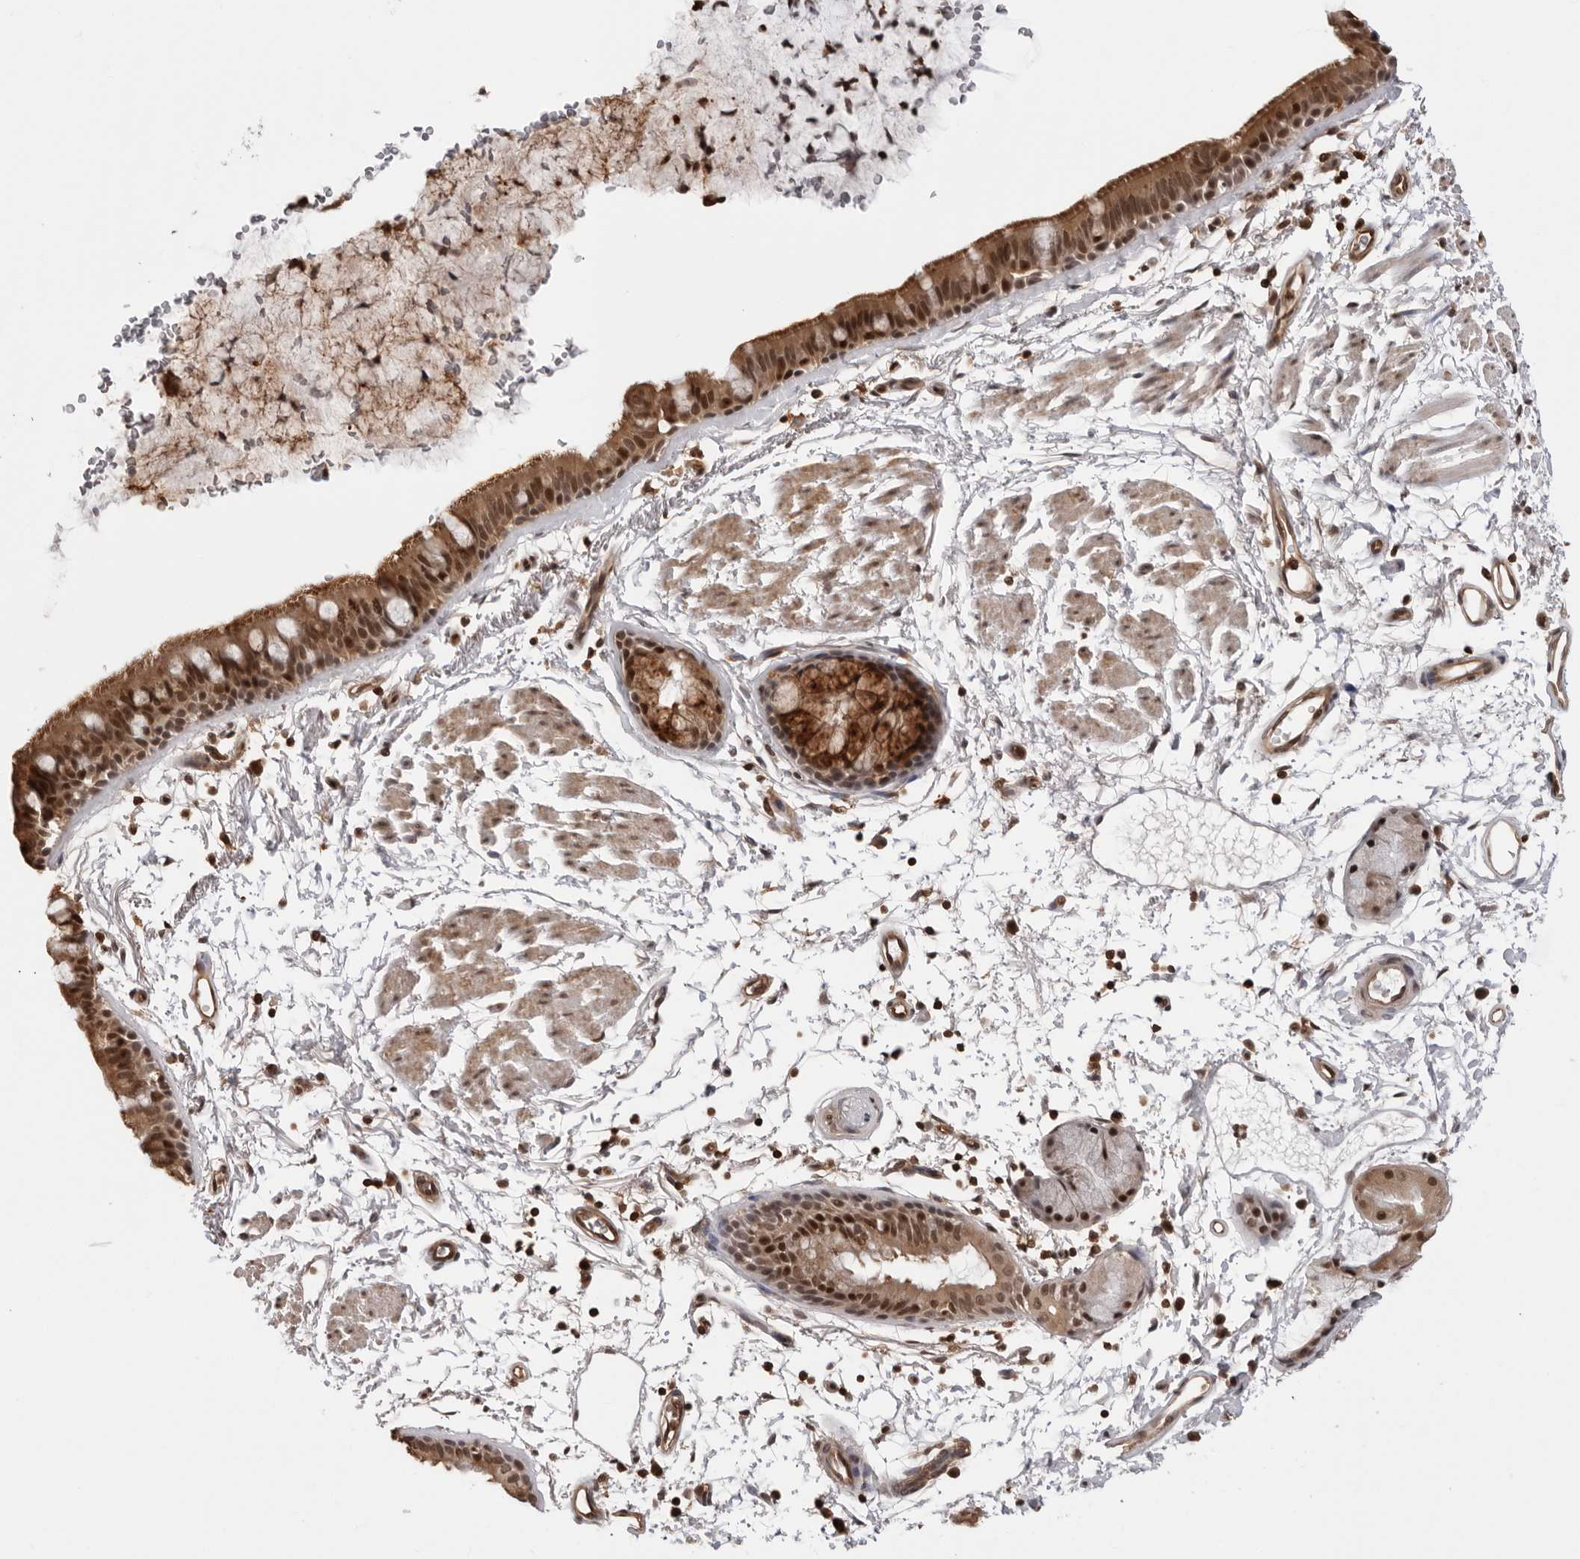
{"staining": {"intensity": "strong", "quantity": "25%-75%", "location": "cytoplasmic/membranous,nuclear"}, "tissue": "bronchus", "cell_type": "Respiratory epithelial cells", "image_type": "normal", "snomed": [{"axis": "morphology", "description": "Normal tissue, NOS"}, {"axis": "topography", "description": "Lymph node"}, {"axis": "topography", "description": "Bronchus"}], "caption": "Immunohistochemistry (IHC) staining of benign bronchus, which displays high levels of strong cytoplasmic/membranous,nuclear staining in approximately 25%-75% of respiratory epithelial cells indicating strong cytoplasmic/membranous,nuclear protein positivity. The staining was performed using DAB (3,3'-diaminobenzidine) (brown) for protein detection and nuclei were counterstained in hematoxylin (blue).", "gene": "SDE2", "patient": {"sex": "female", "age": 70}}